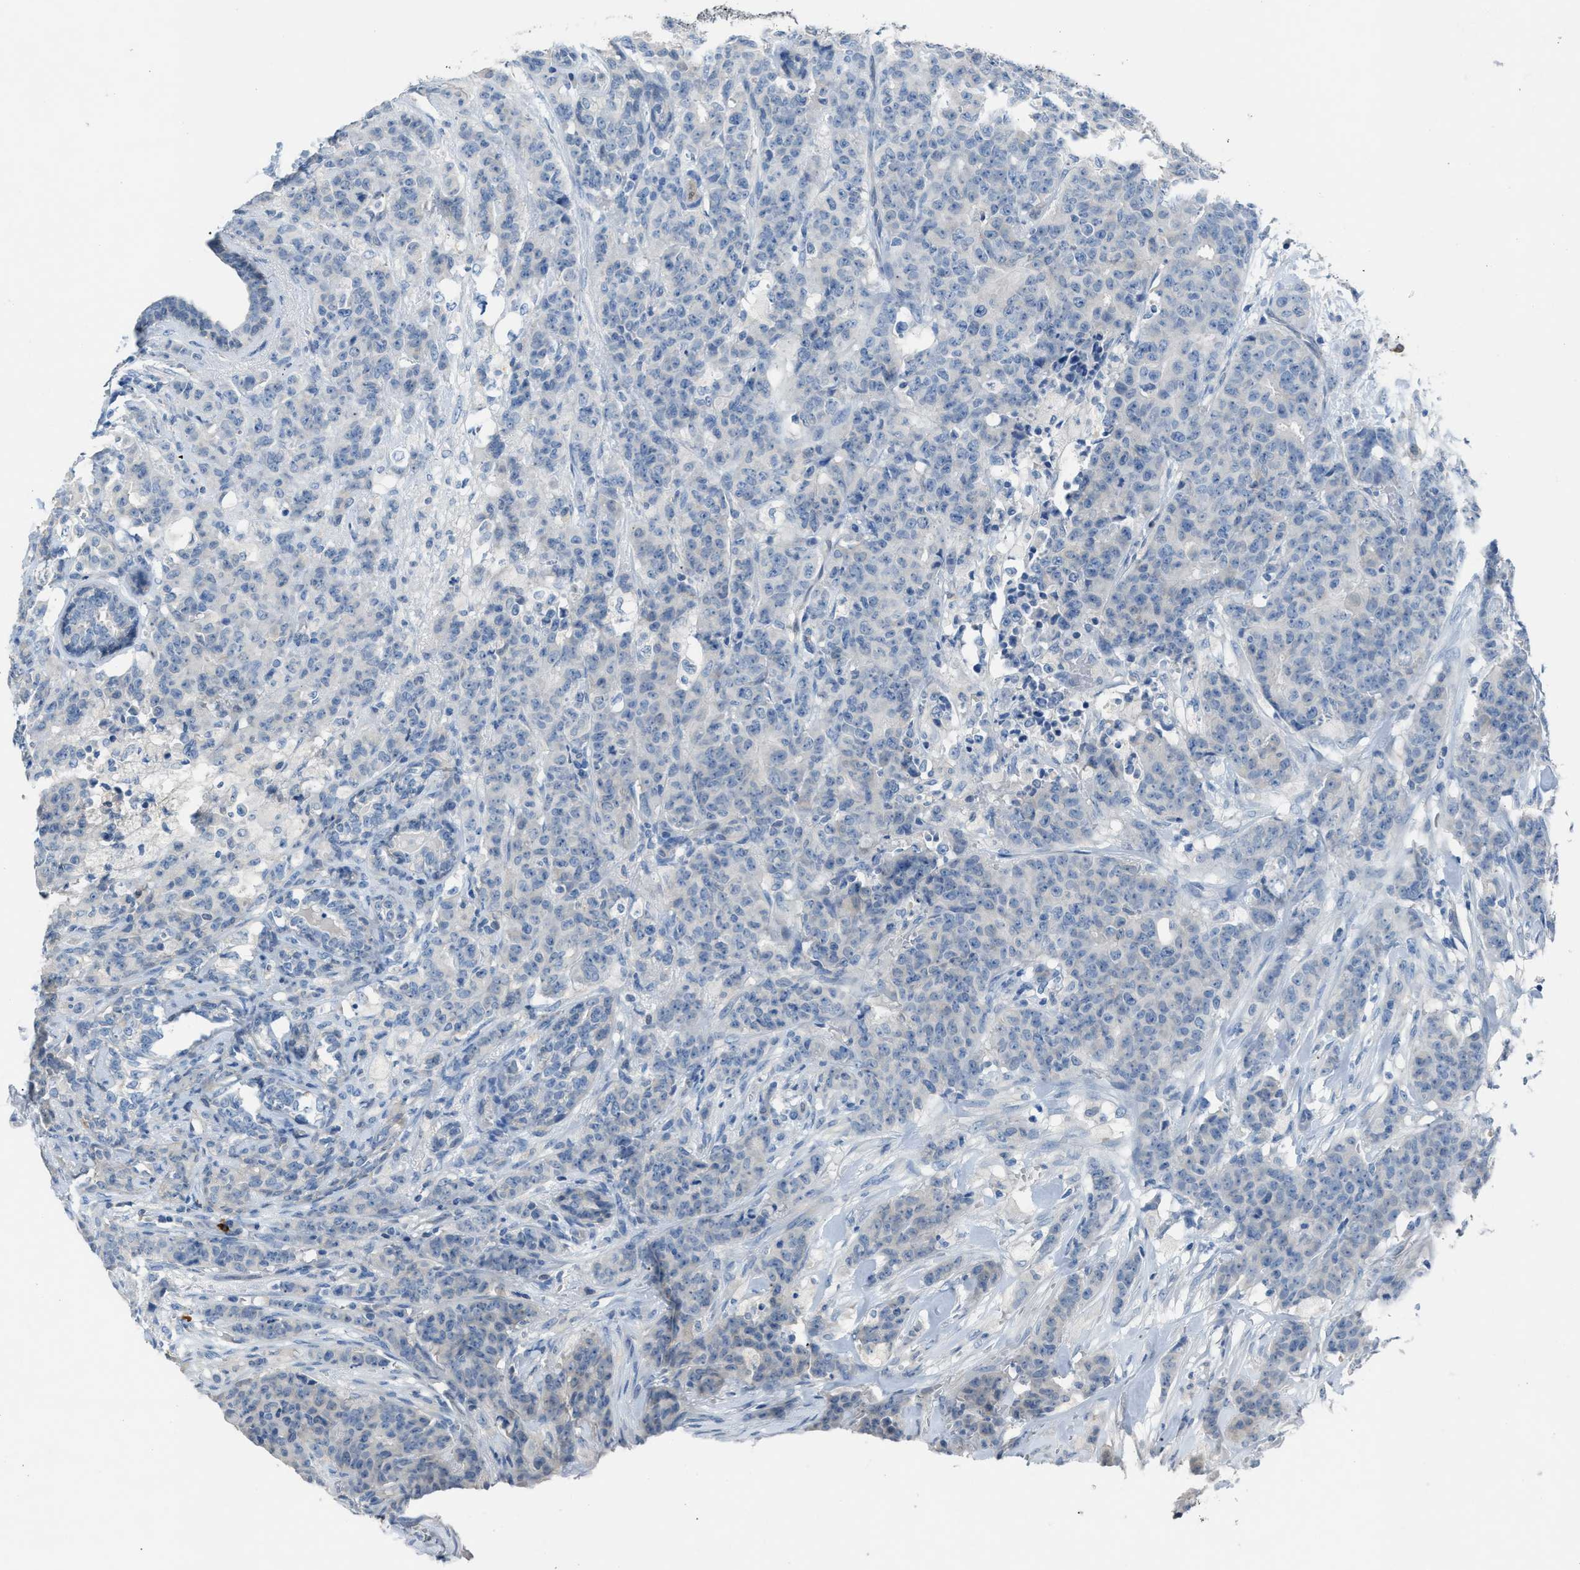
{"staining": {"intensity": "negative", "quantity": "none", "location": "none"}, "tissue": "breast cancer", "cell_type": "Tumor cells", "image_type": "cancer", "snomed": [{"axis": "morphology", "description": "Normal tissue, NOS"}, {"axis": "morphology", "description": "Duct carcinoma"}, {"axis": "topography", "description": "Breast"}], "caption": "DAB (3,3'-diaminobenzidine) immunohistochemical staining of human breast invasive ductal carcinoma shows no significant staining in tumor cells.", "gene": "CLEC10A", "patient": {"sex": "female", "age": 40}}